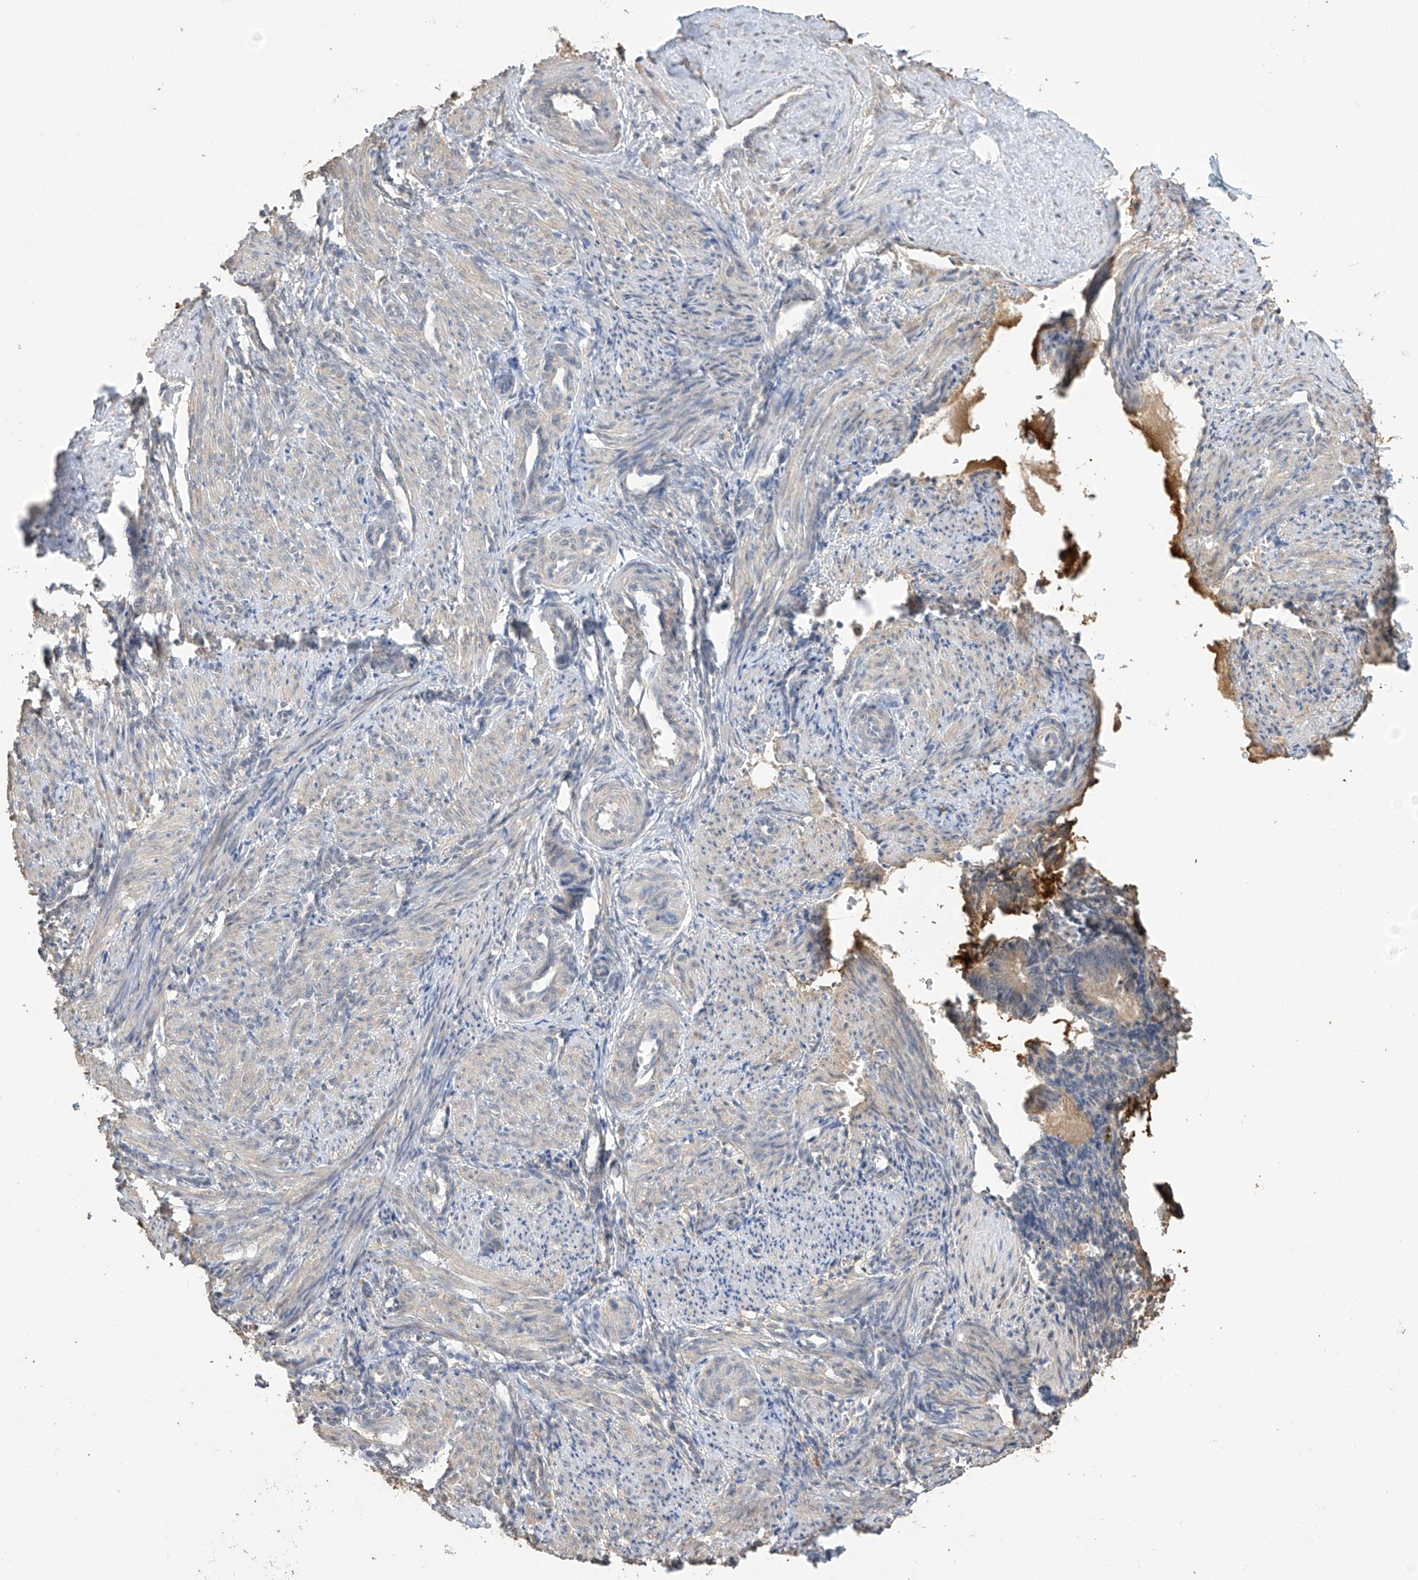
{"staining": {"intensity": "weak", "quantity": "<25%", "location": "cytoplasmic/membranous"}, "tissue": "smooth muscle", "cell_type": "Smooth muscle cells", "image_type": "normal", "snomed": [{"axis": "morphology", "description": "Normal tissue, NOS"}, {"axis": "topography", "description": "Endometrium"}], "caption": "Protein analysis of normal smooth muscle displays no significant staining in smooth muscle cells.", "gene": "SLFN14", "patient": {"sex": "female", "age": 33}}